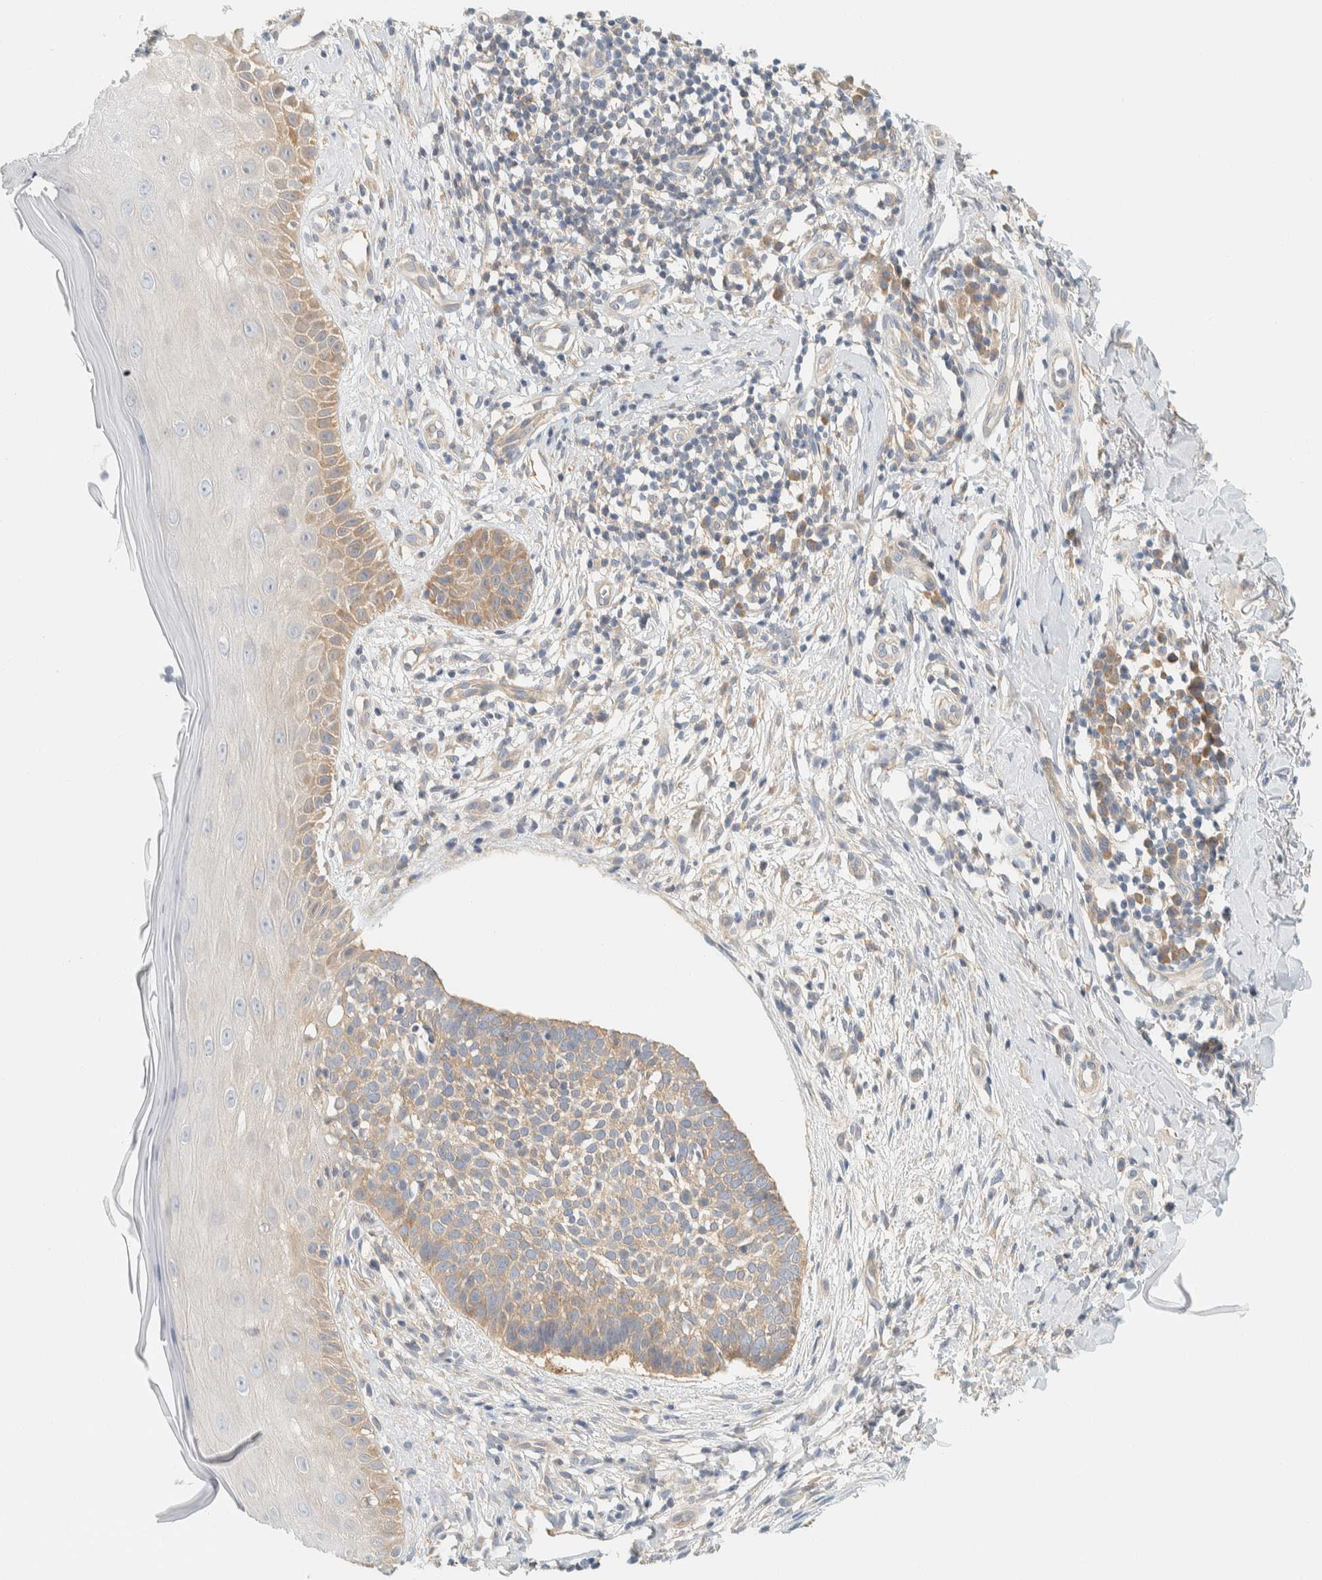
{"staining": {"intensity": "weak", "quantity": ">75%", "location": "cytoplasmic/membranous"}, "tissue": "skin cancer", "cell_type": "Tumor cells", "image_type": "cancer", "snomed": [{"axis": "morphology", "description": "Normal tissue, NOS"}, {"axis": "morphology", "description": "Basal cell carcinoma"}, {"axis": "topography", "description": "Skin"}], "caption": "A brown stain highlights weak cytoplasmic/membranous staining of a protein in human skin cancer (basal cell carcinoma) tumor cells.", "gene": "PTGES3L-AARSD1", "patient": {"sex": "male", "age": 67}}